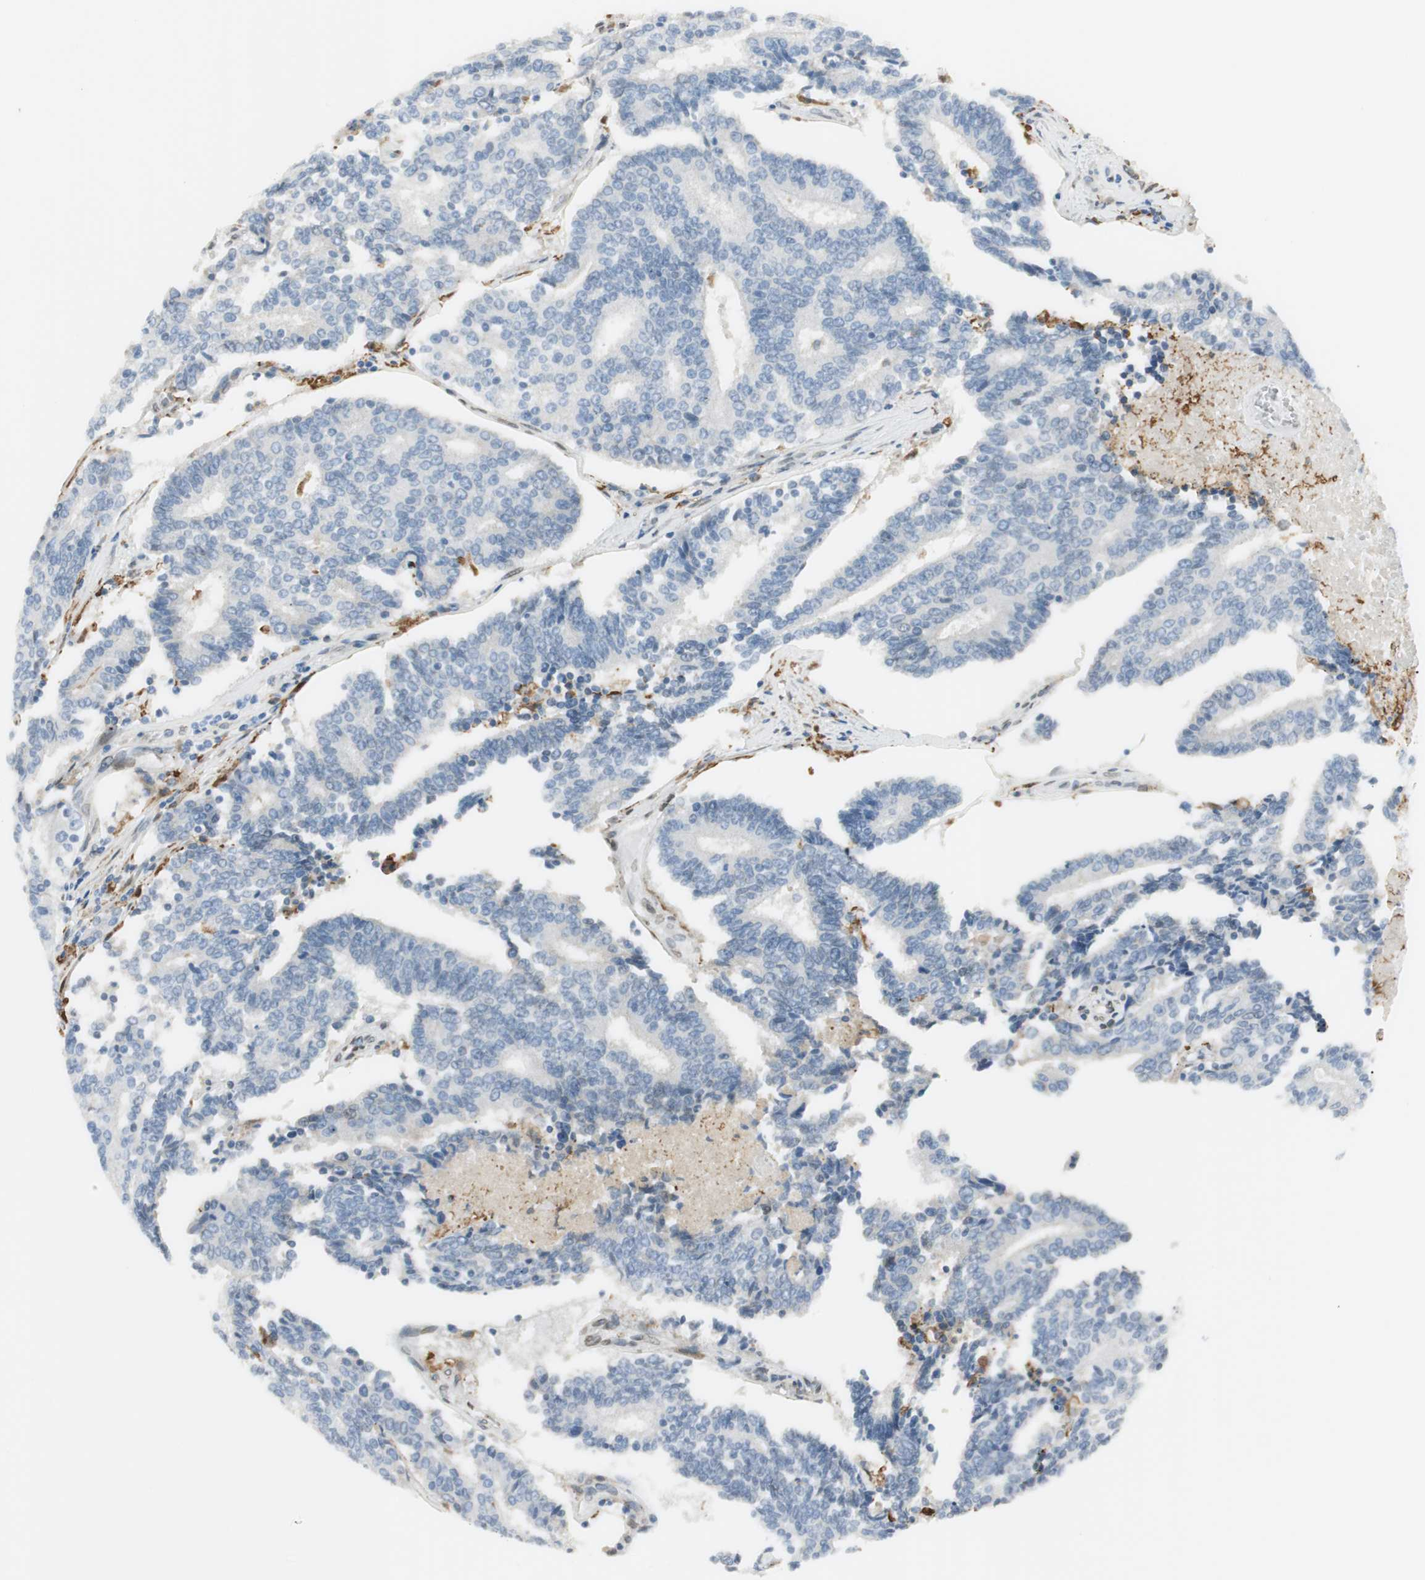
{"staining": {"intensity": "negative", "quantity": "none", "location": "none"}, "tissue": "prostate cancer", "cell_type": "Tumor cells", "image_type": "cancer", "snomed": [{"axis": "morphology", "description": "Adenocarcinoma, High grade"}, {"axis": "topography", "description": "Prostate"}], "caption": "IHC of prostate high-grade adenocarcinoma shows no staining in tumor cells.", "gene": "TMEM260", "patient": {"sex": "male", "age": 55}}